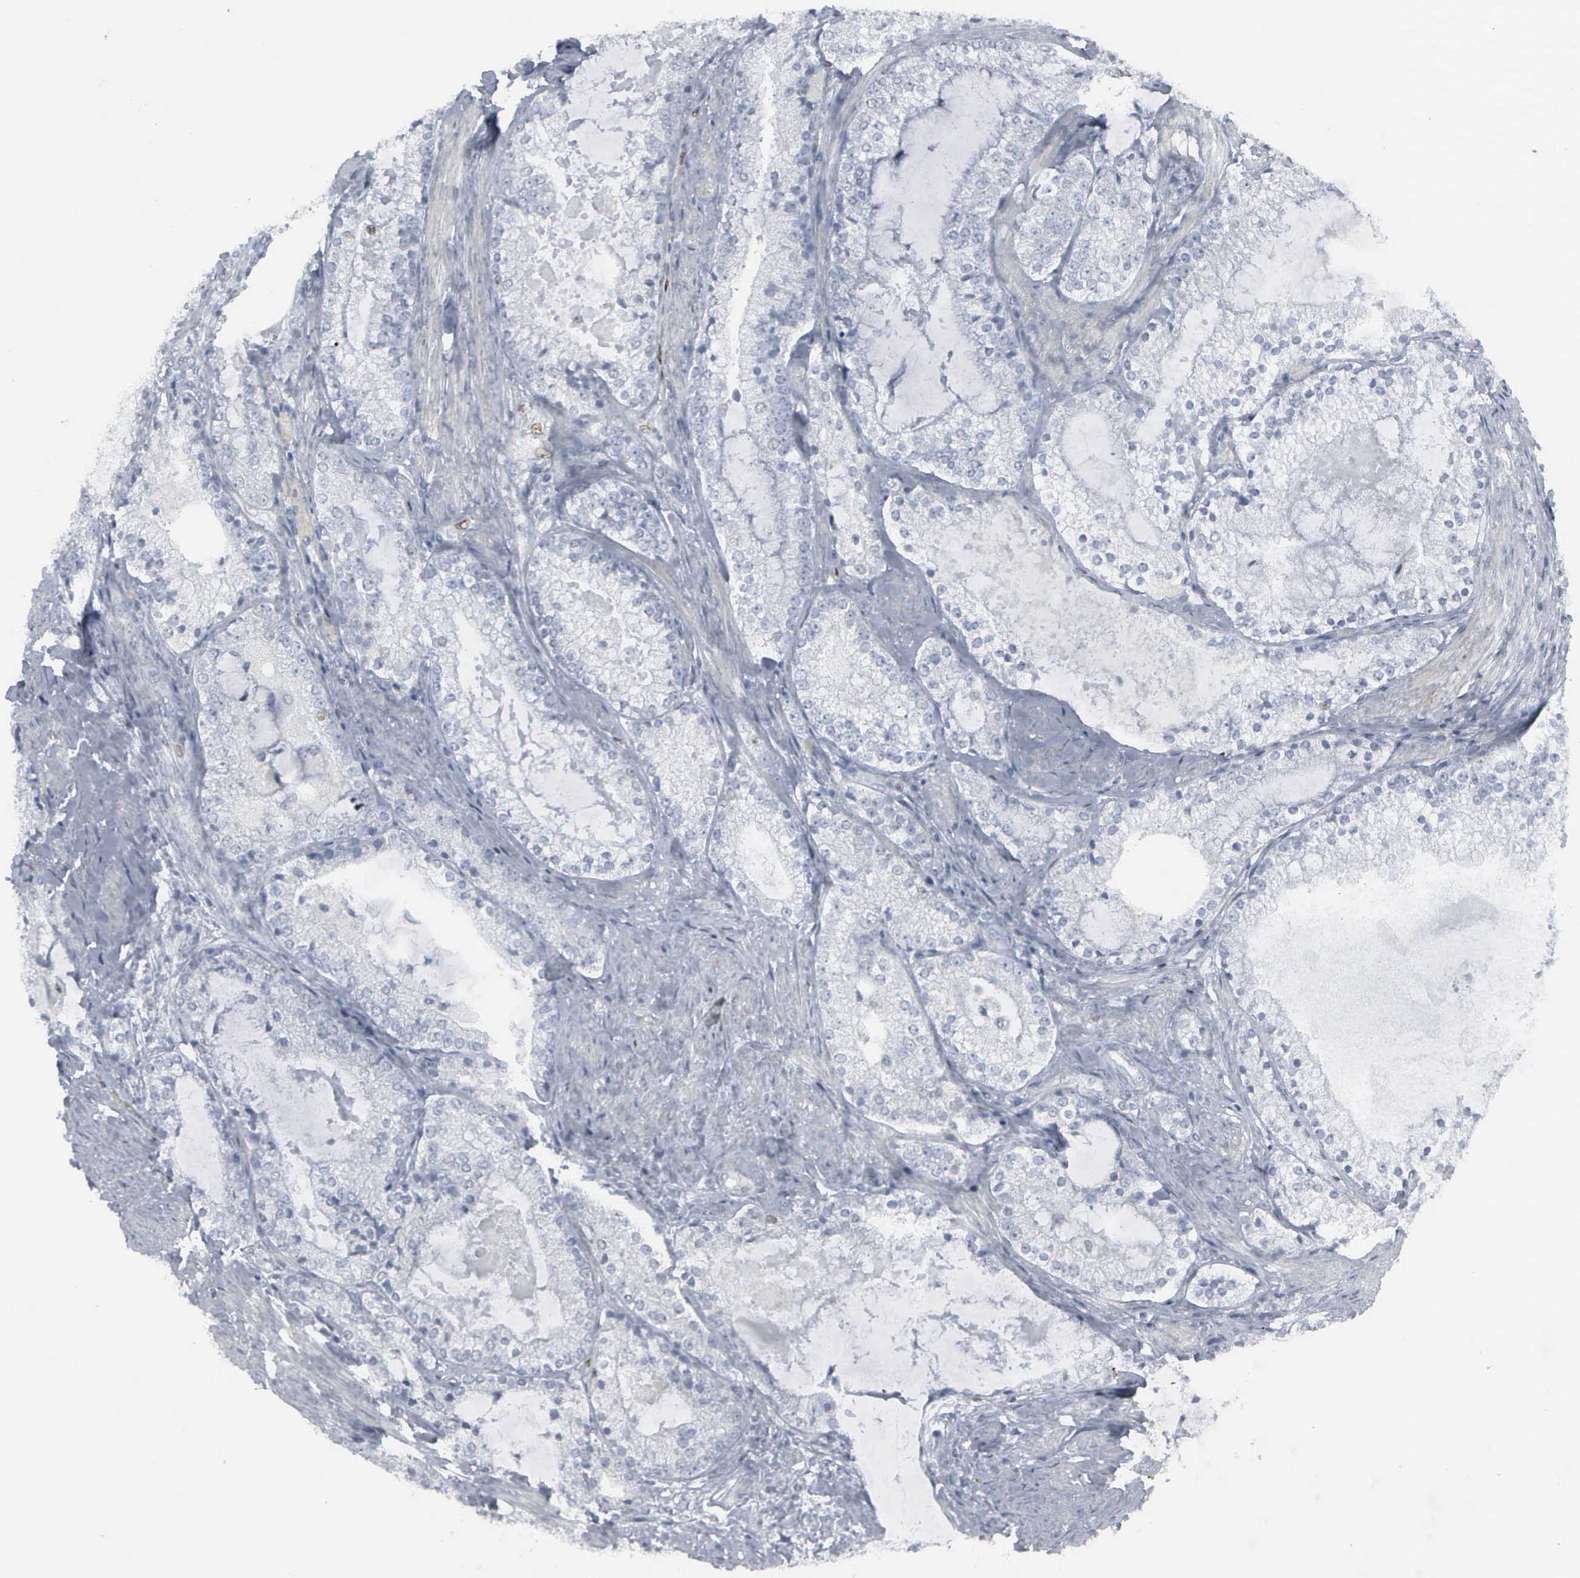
{"staining": {"intensity": "negative", "quantity": "none", "location": "none"}, "tissue": "prostate cancer", "cell_type": "Tumor cells", "image_type": "cancer", "snomed": [{"axis": "morphology", "description": "Adenocarcinoma, High grade"}, {"axis": "topography", "description": "Prostate"}], "caption": "Immunohistochemistry (IHC) histopathology image of human prostate cancer stained for a protein (brown), which shows no staining in tumor cells.", "gene": "CCND3", "patient": {"sex": "male", "age": 63}}